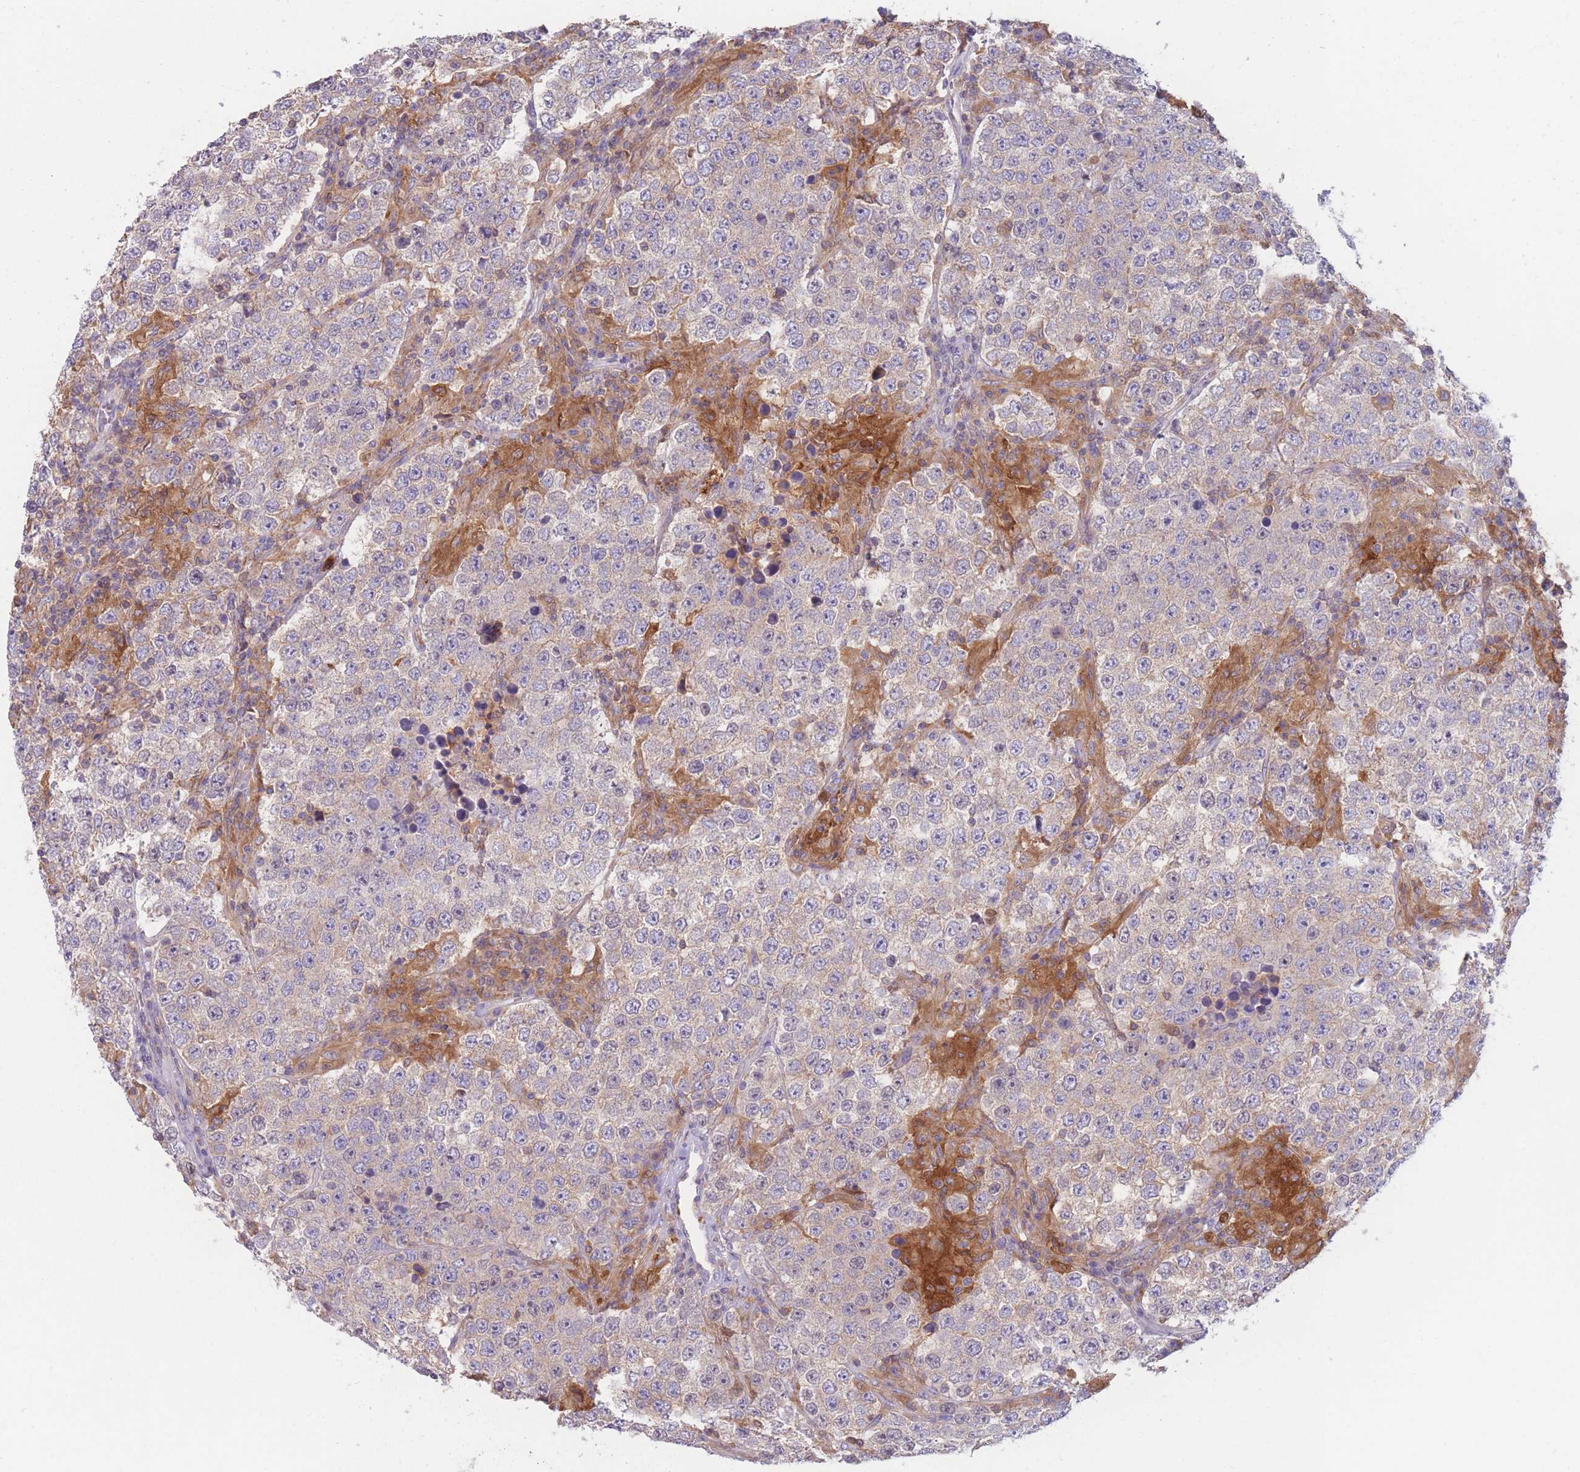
{"staining": {"intensity": "weak", "quantity": "25%-75%", "location": "cytoplasmic/membranous"}, "tissue": "testis cancer", "cell_type": "Tumor cells", "image_type": "cancer", "snomed": [{"axis": "morphology", "description": "Normal tissue, NOS"}, {"axis": "morphology", "description": "Urothelial carcinoma, High grade"}, {"axis": "morphology", "description": "Seminoma, NOS"}, {"axis": "morphology", "description": "Carcinoma, Embryonal, NOS"}, {"axis": "topography", "description": "Urinary bladder"}, {"axis": "topography", "description": "Testis"}], "caption": "Immunohistochemistry micrograph of neoplastic tissue: human testis cancer stained using immunohistochemistry (IHC) exhibits low levels of weak protein expression localized specifically in the cytoplasmic/membranous of tumor cells, appearing as a cytoplasmic/membranous brown color.", "gene": "ST3GAL4", "patient": {"sex": "male", "age": 41}}